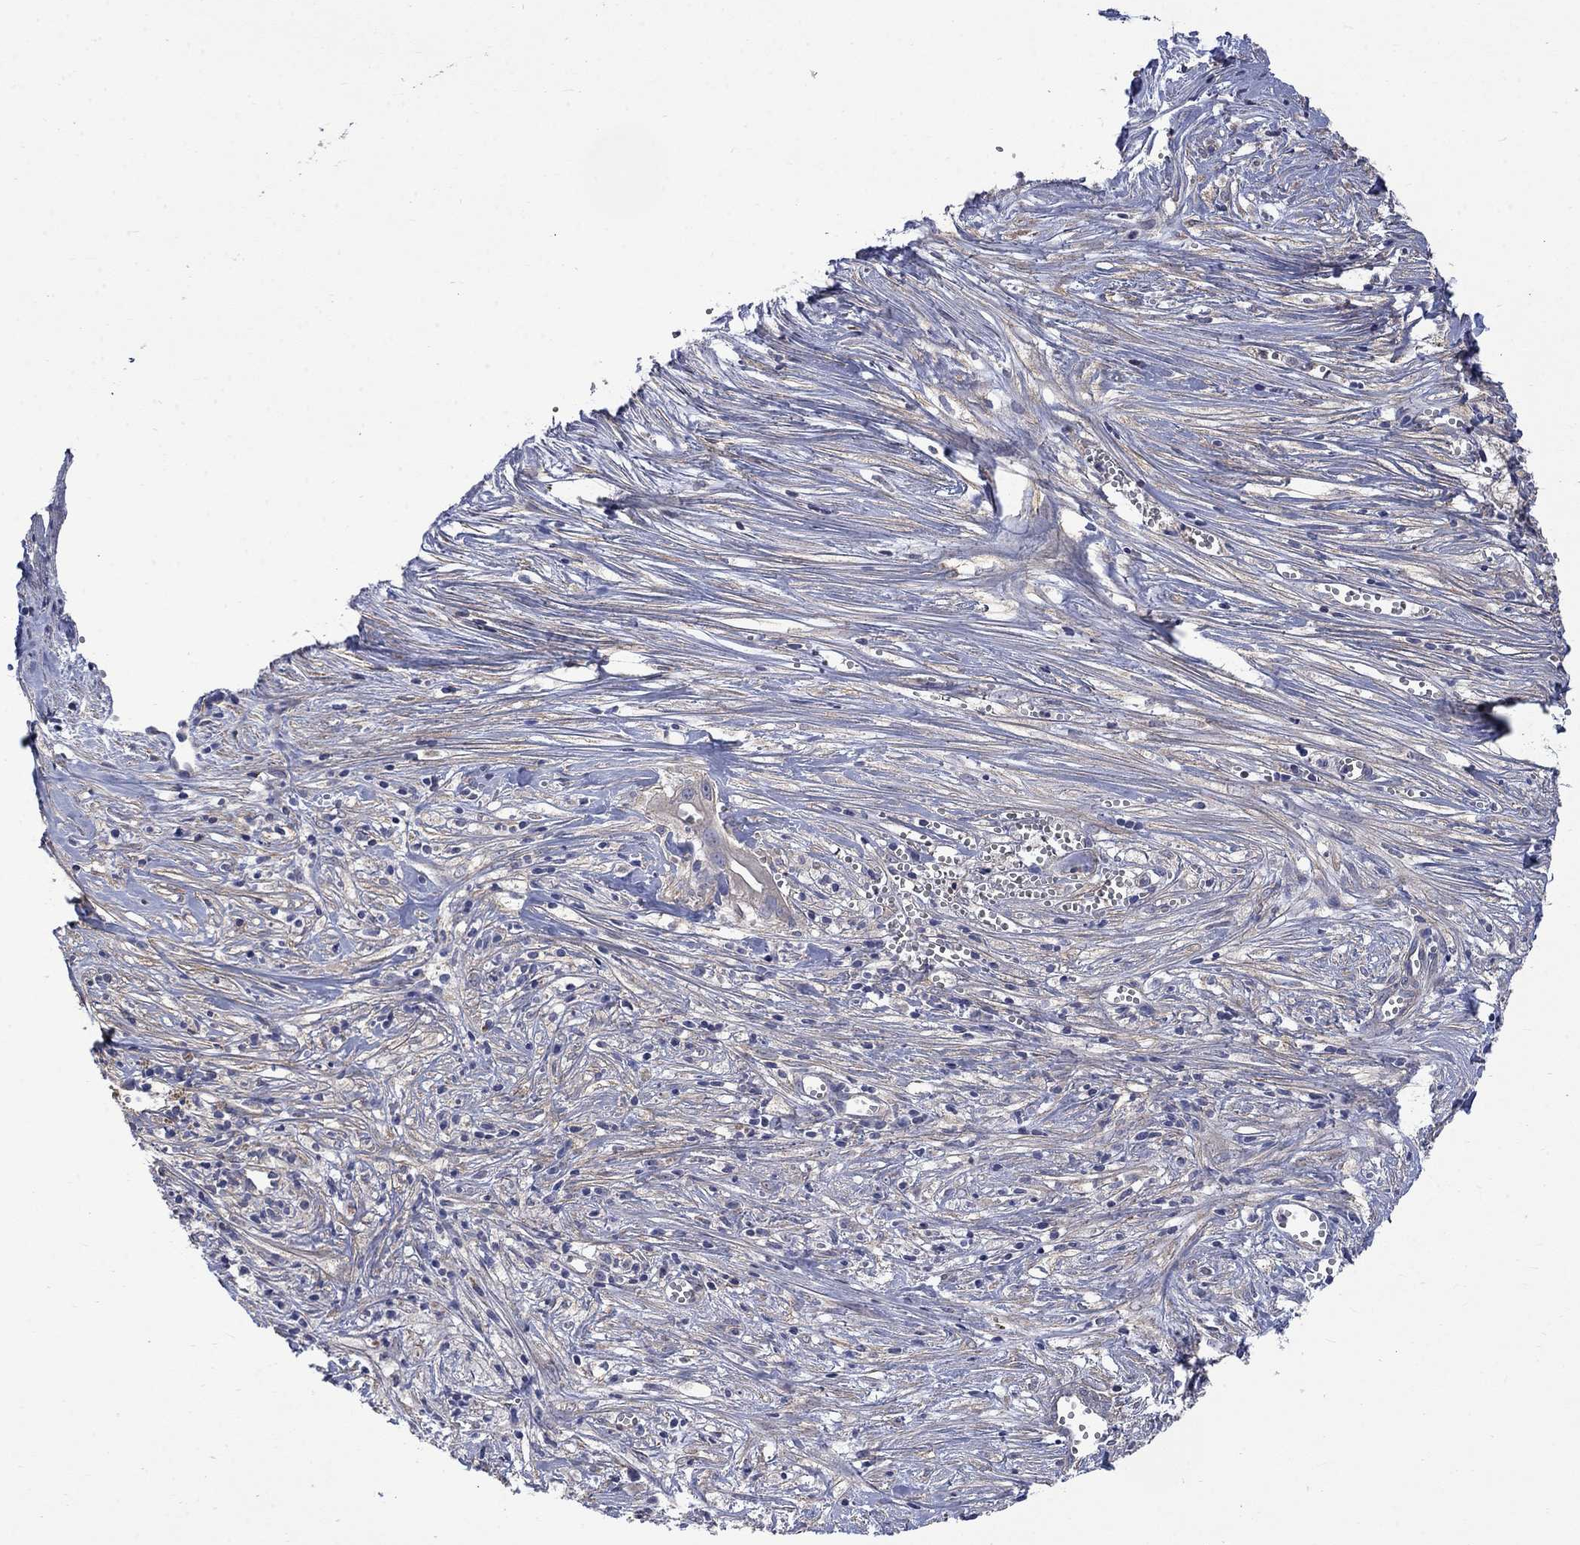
{"staining": {"intensity": "negative", "quantity": "none", "location": "none"}, "tissue": "pancreatic cancer", "cell_type": "Tumor cells", "image_type": "cancer", "snomed": [{"axis": "morphology", "description": "Adenocarcinoma, NOS"}, {"axis": "topography", "description": "Pancreas"}], "caption": "The histopathology image shows no significant expression in tumor cells of pancreatic cancer (adenocarcinoma).", "gene": "HSPA12A", "patient": {"sex": "male", "age": 71}}